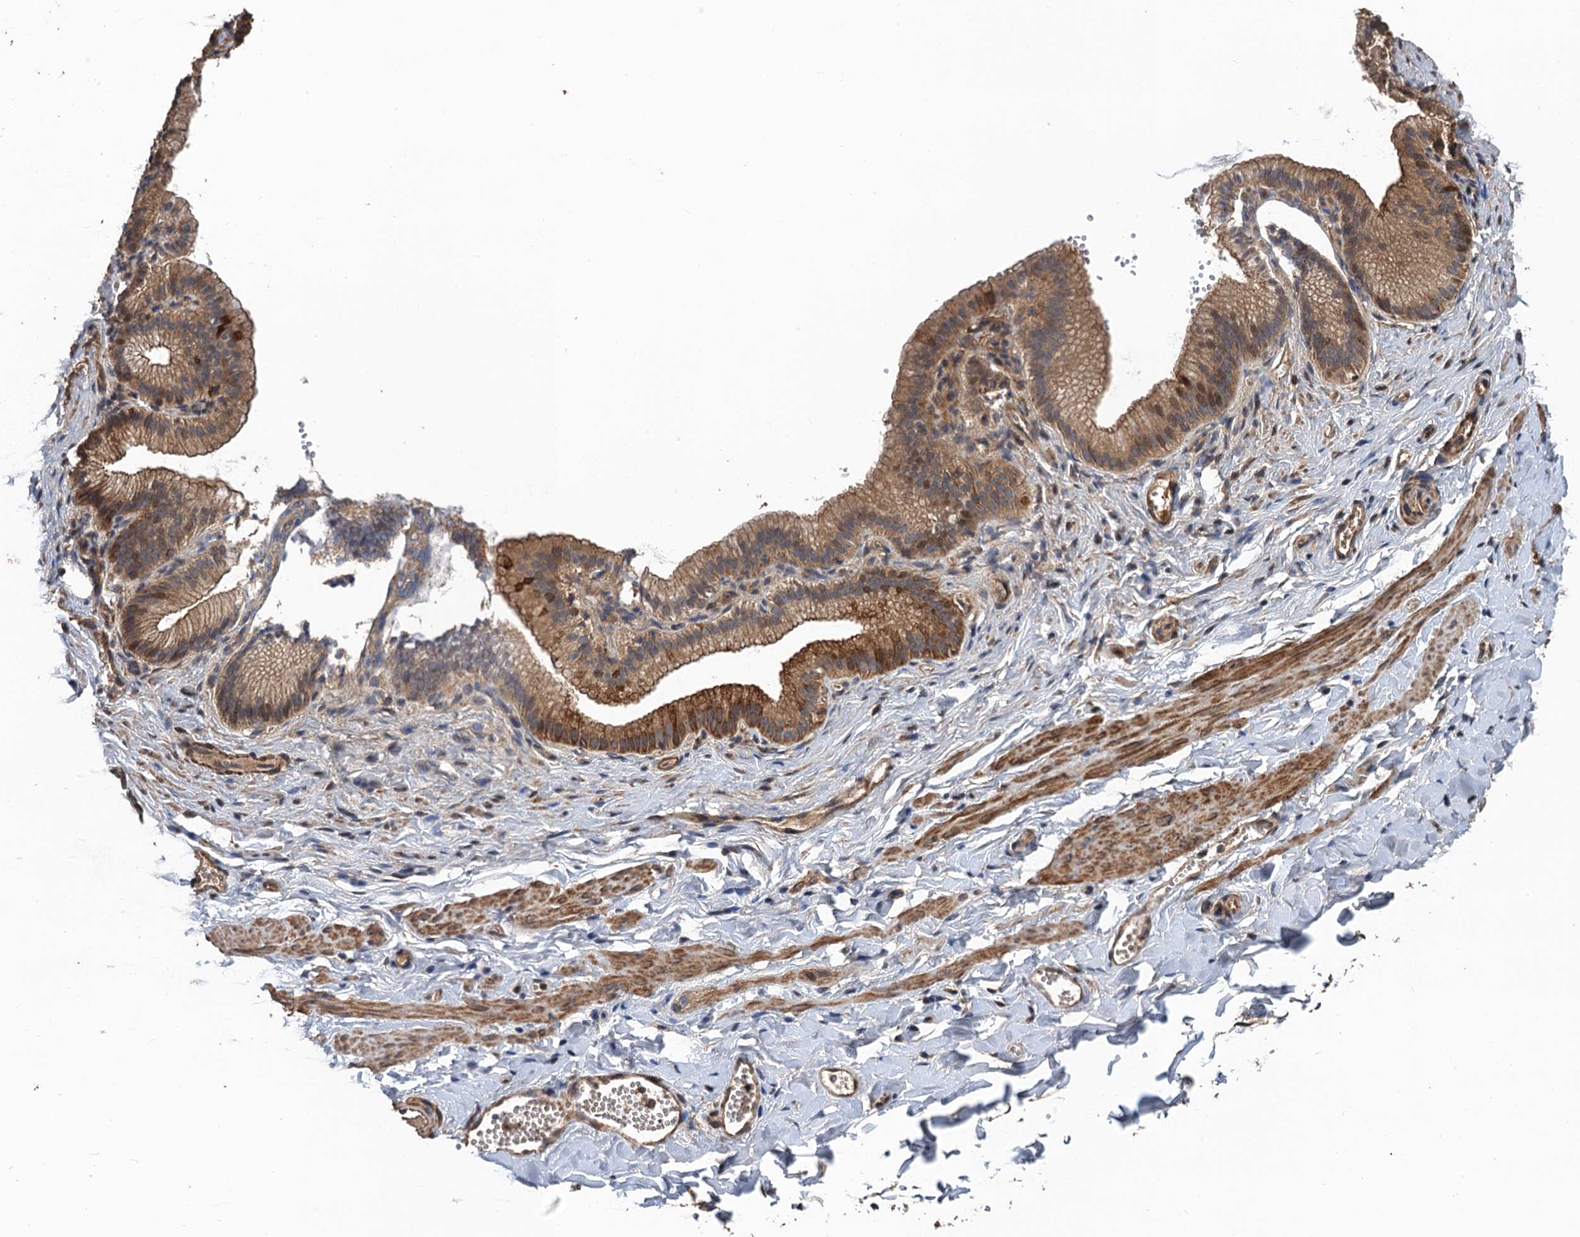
{"staining": {"intensity": "weak", "quantity": ">75%", "location": "cytoplasmic/membranous"}, "tissue": "adipose tissue", "cell_type": "Adipocytes", "image_type": "normal", "snomed": [{"axis": "morphology", "description": "Normal tissue, NOS"}, {"axis": "topography", "description": "Gallbladder"}, {"axis": "topography", "description": "Peripheral nerve tissue"}], "caption": "This is an image of IHC staining of unremarkable adipose tissue, which shows weak positivity in the cytoplasmic/membranous of adipocytes.", "gene": "PPP4R1", "patient": {"sex": "male", "age": 38}}